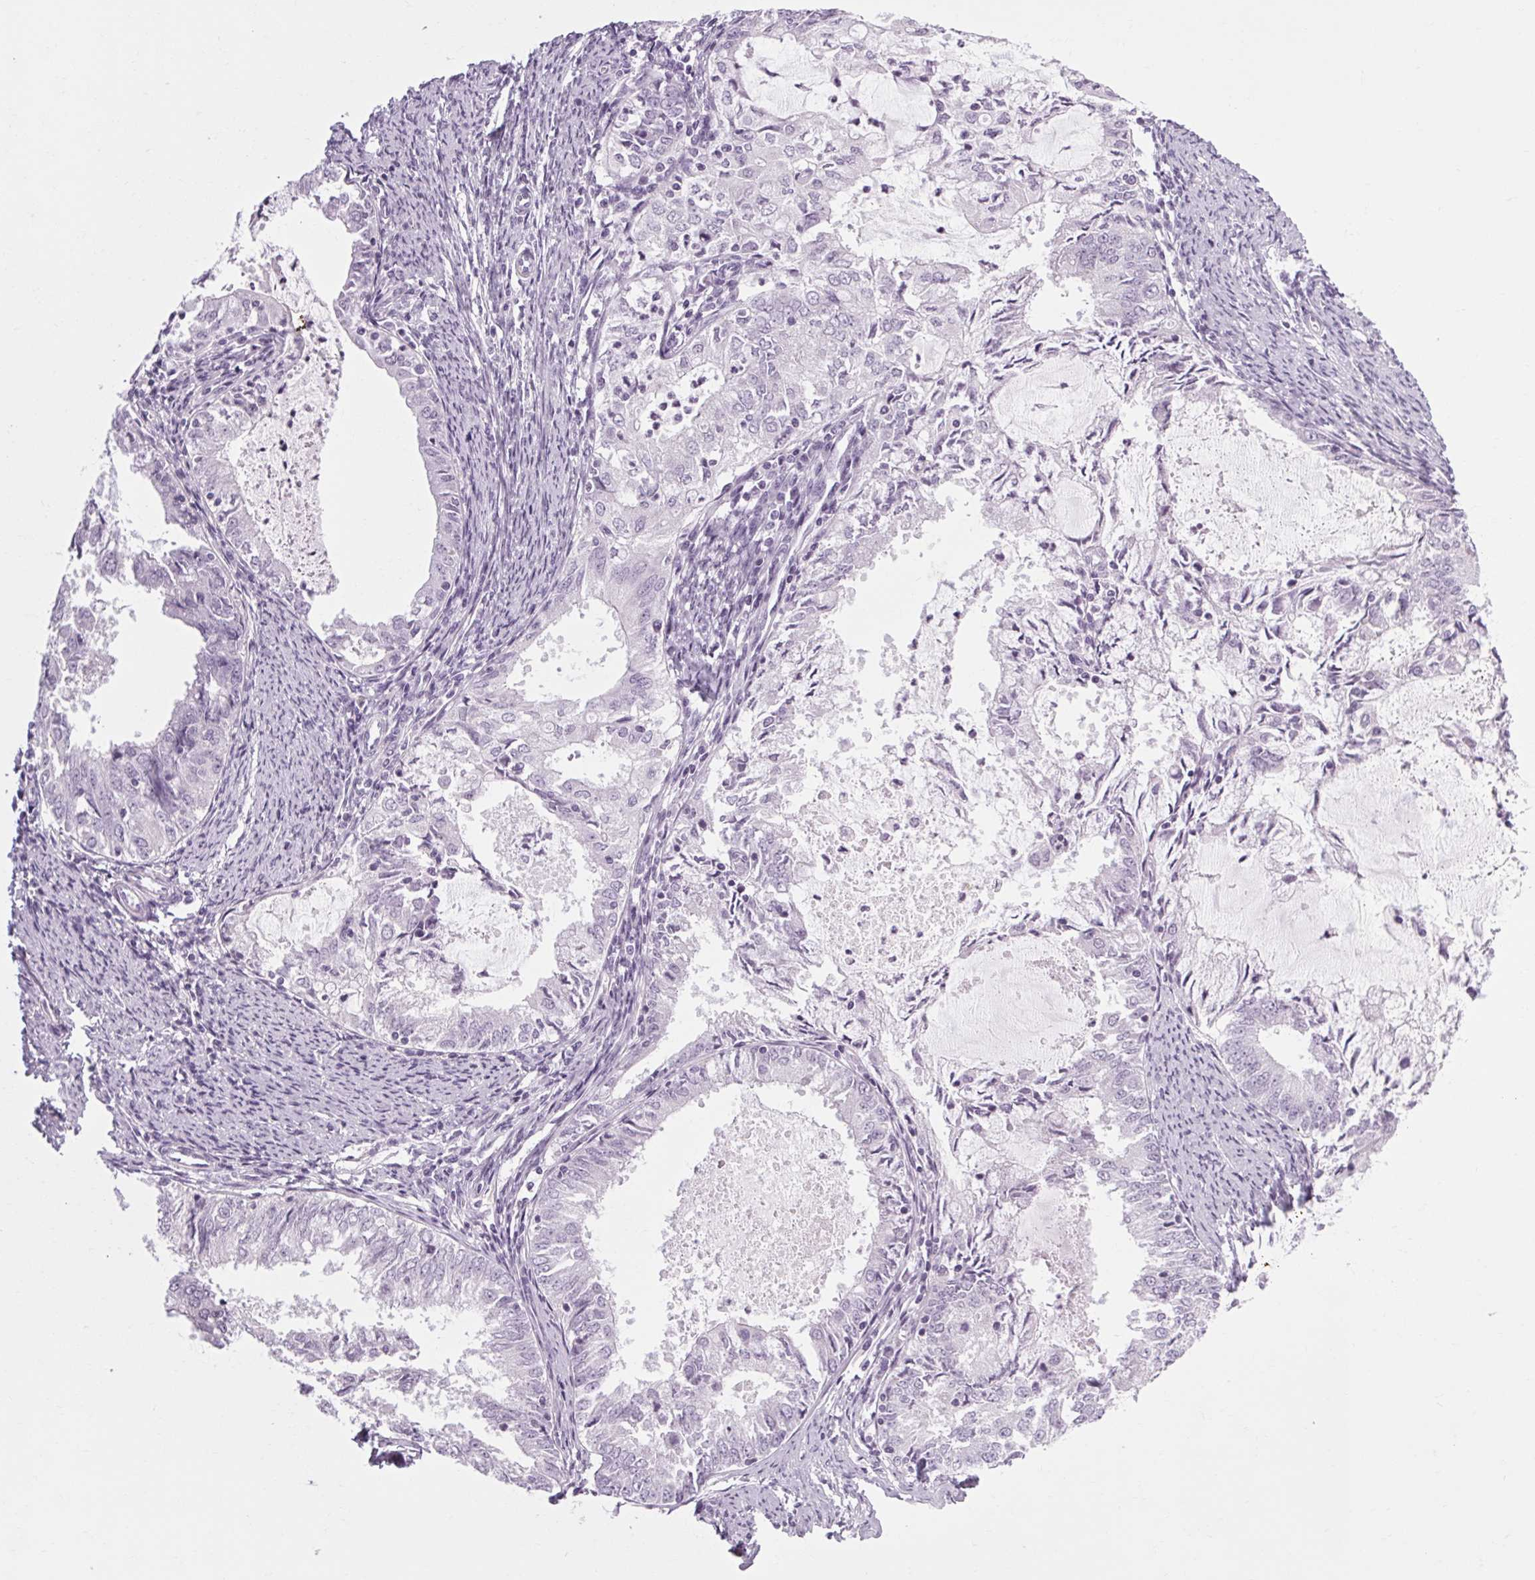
{"staining": {"intensity": "negative", "quantity": "none", "location": "none"}, "tissue": "endometrial cancer", "cell_type": "Tumor cells", "image_type": "cancer", "snomed": [{"axis": "morphology", "description": "Adenocarcinoma, NOS"}, {"axis": "topography", "description": "Endometrium"}], "caption": "Photomicrograph shows no protein expression in tumor cells of endometrial adenocarcinoma tissue.", "gene": "POMC", "patient": {"sex": "female", "age": 57}}